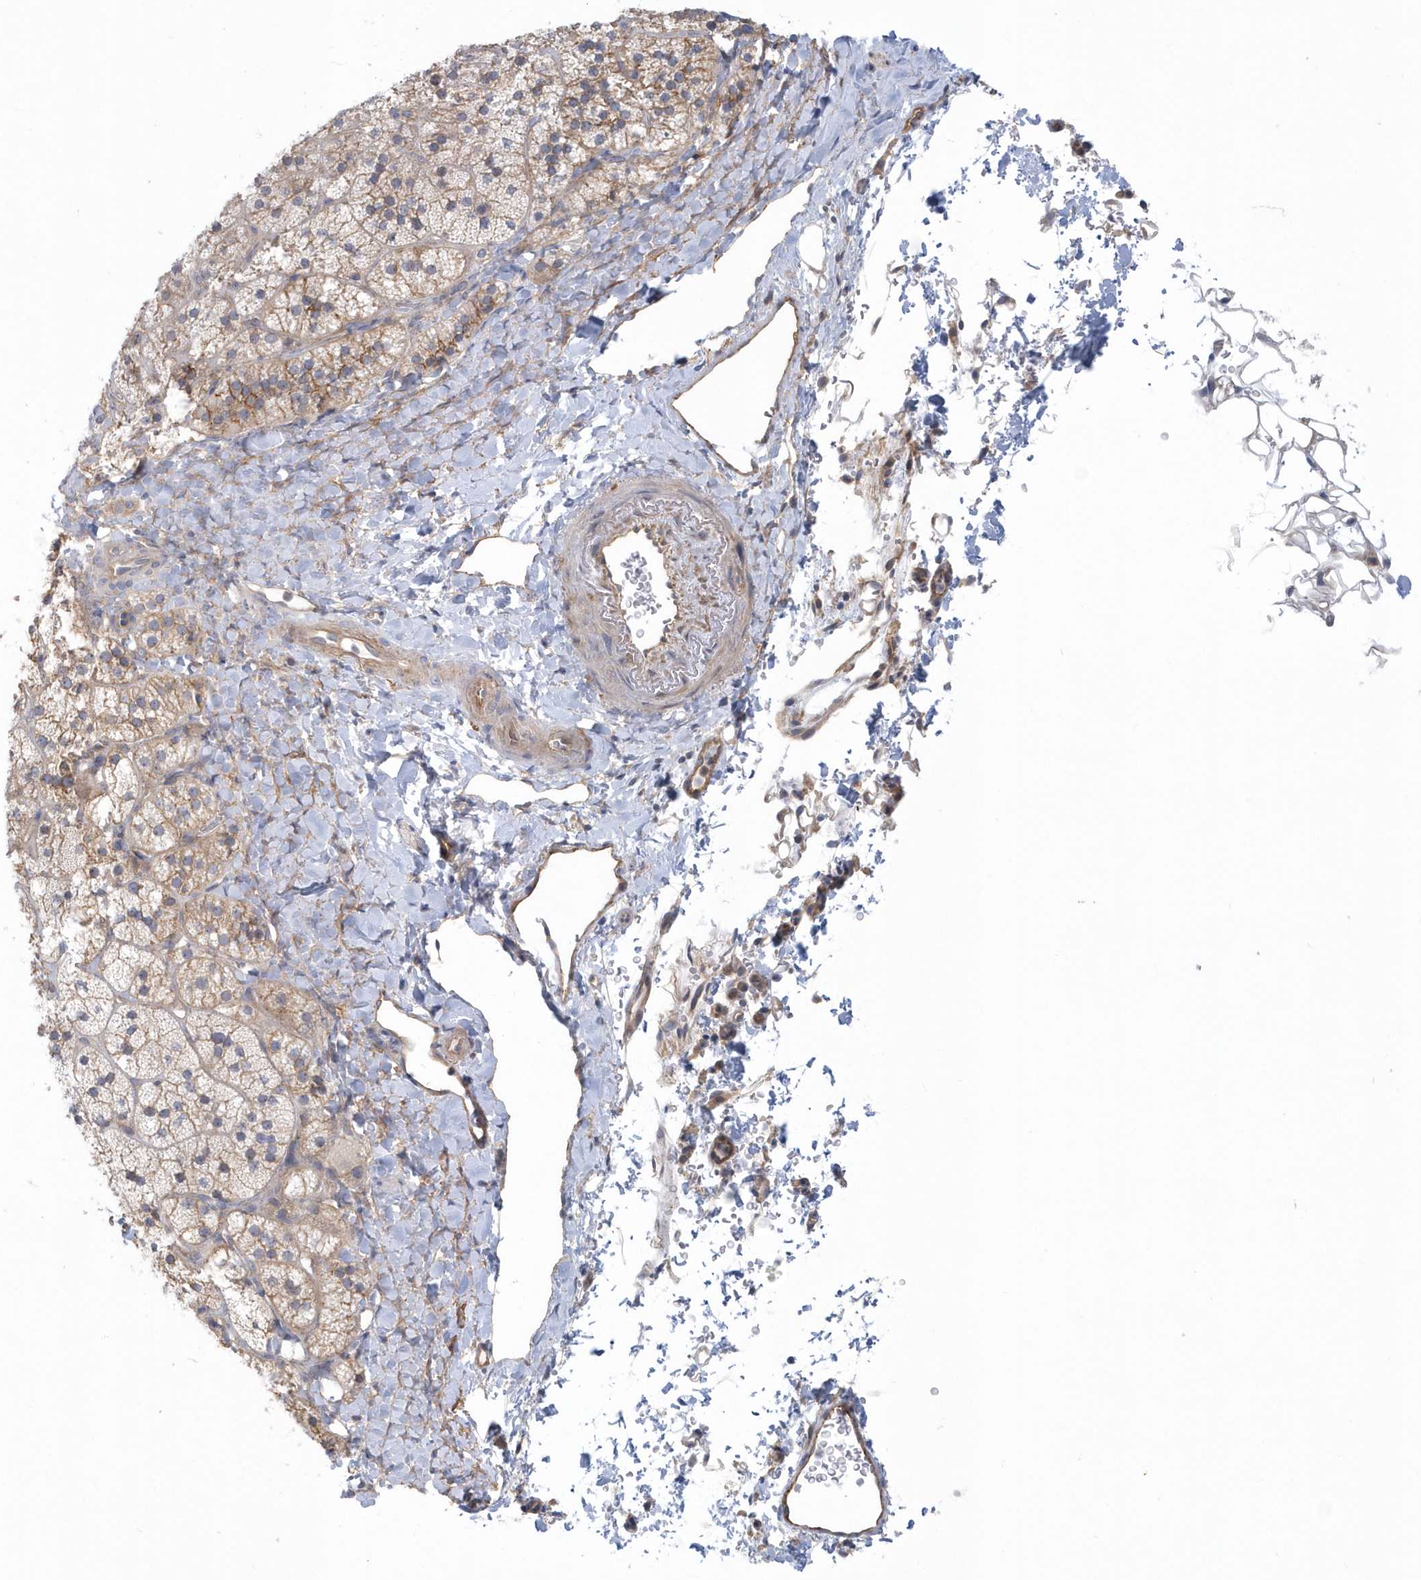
{"staining": {"intensity": "moderate", "quantity": "25%-75%", "location": "cytoplasmic/membranous"}, "tissue": "adrenal gland", "cell_type": "Glandular cells", "image_type": "normal", "snomed": [{"axis": "morphology", "description": "Normal tissue, NOS"}, {"axis": "topography", "description": "Adrenal gland"}], "caption": "Immunohistochemical staining of normal human adrenal gland exhibits medium levels of moderate cytoplasmic/membranous positivity in approximately 25%-75% of glandular cells. (brown staining indicates protein expression, while blue staining denotes nuclei).", "gene": "RAI14", "patient": {"sex": "male", "age": 61}}